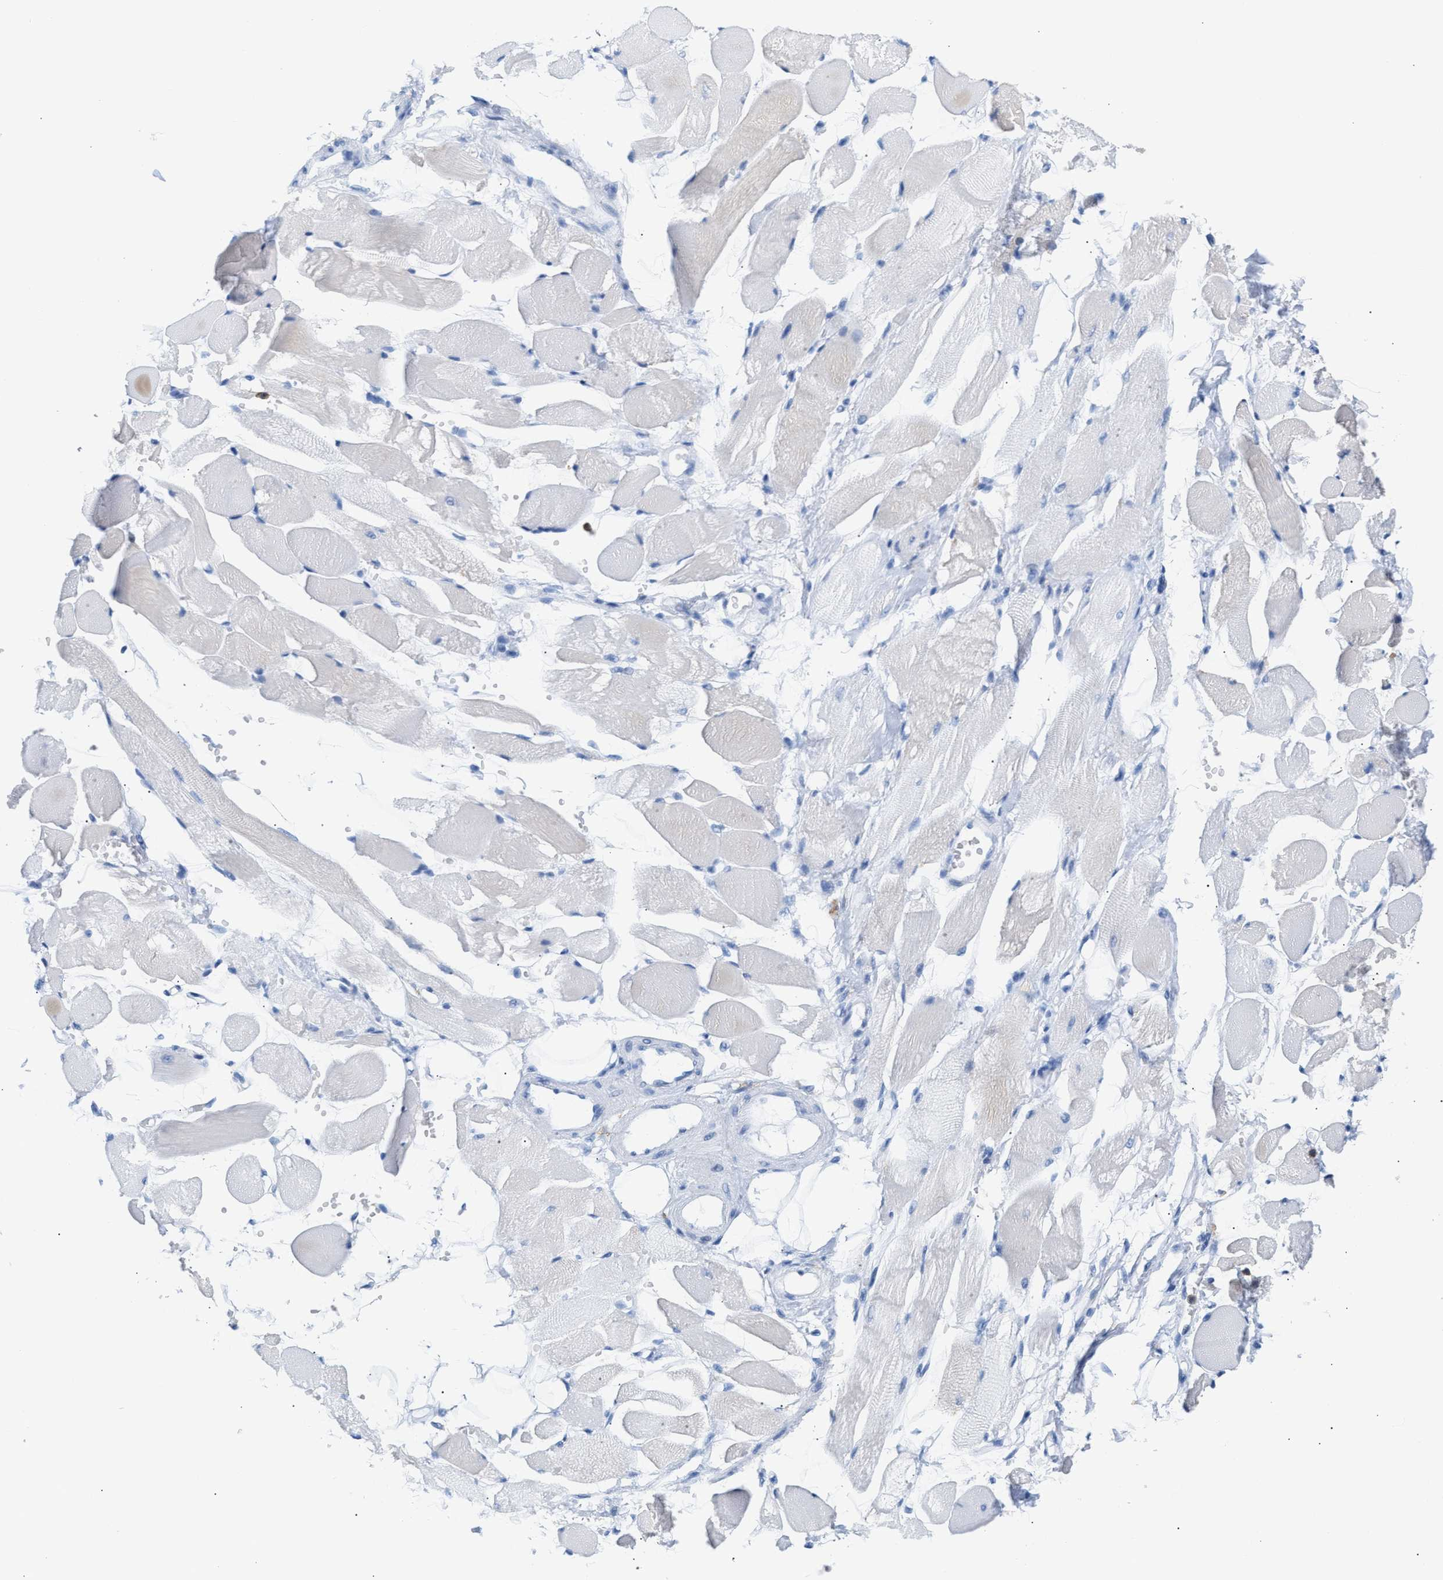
{"staining": {"intensity": "negative", "quantity": "none", "location": "none"}, "tissue": "skeletal muscle", "cell_type": "Myocytes", "image_type": "normal", "snomed": [{"axis": "morphology", "description": "Normal tissue, NOS"}, {"axis": "topography", "description": "Skeletal muscle"}, {"axis": "topography", "description": "Peripheral nerve tissue"}], "caption": "Immunohistochemistry (IHC) photomicrograph of benign skeletal muscle: human skeletal muscle stained with DAB (3,3'-diaminobenzidine) reveals no significant protein staining in myocytes.", "gene": "LCP1", "patient": {"sex": "female", "age": 84}}